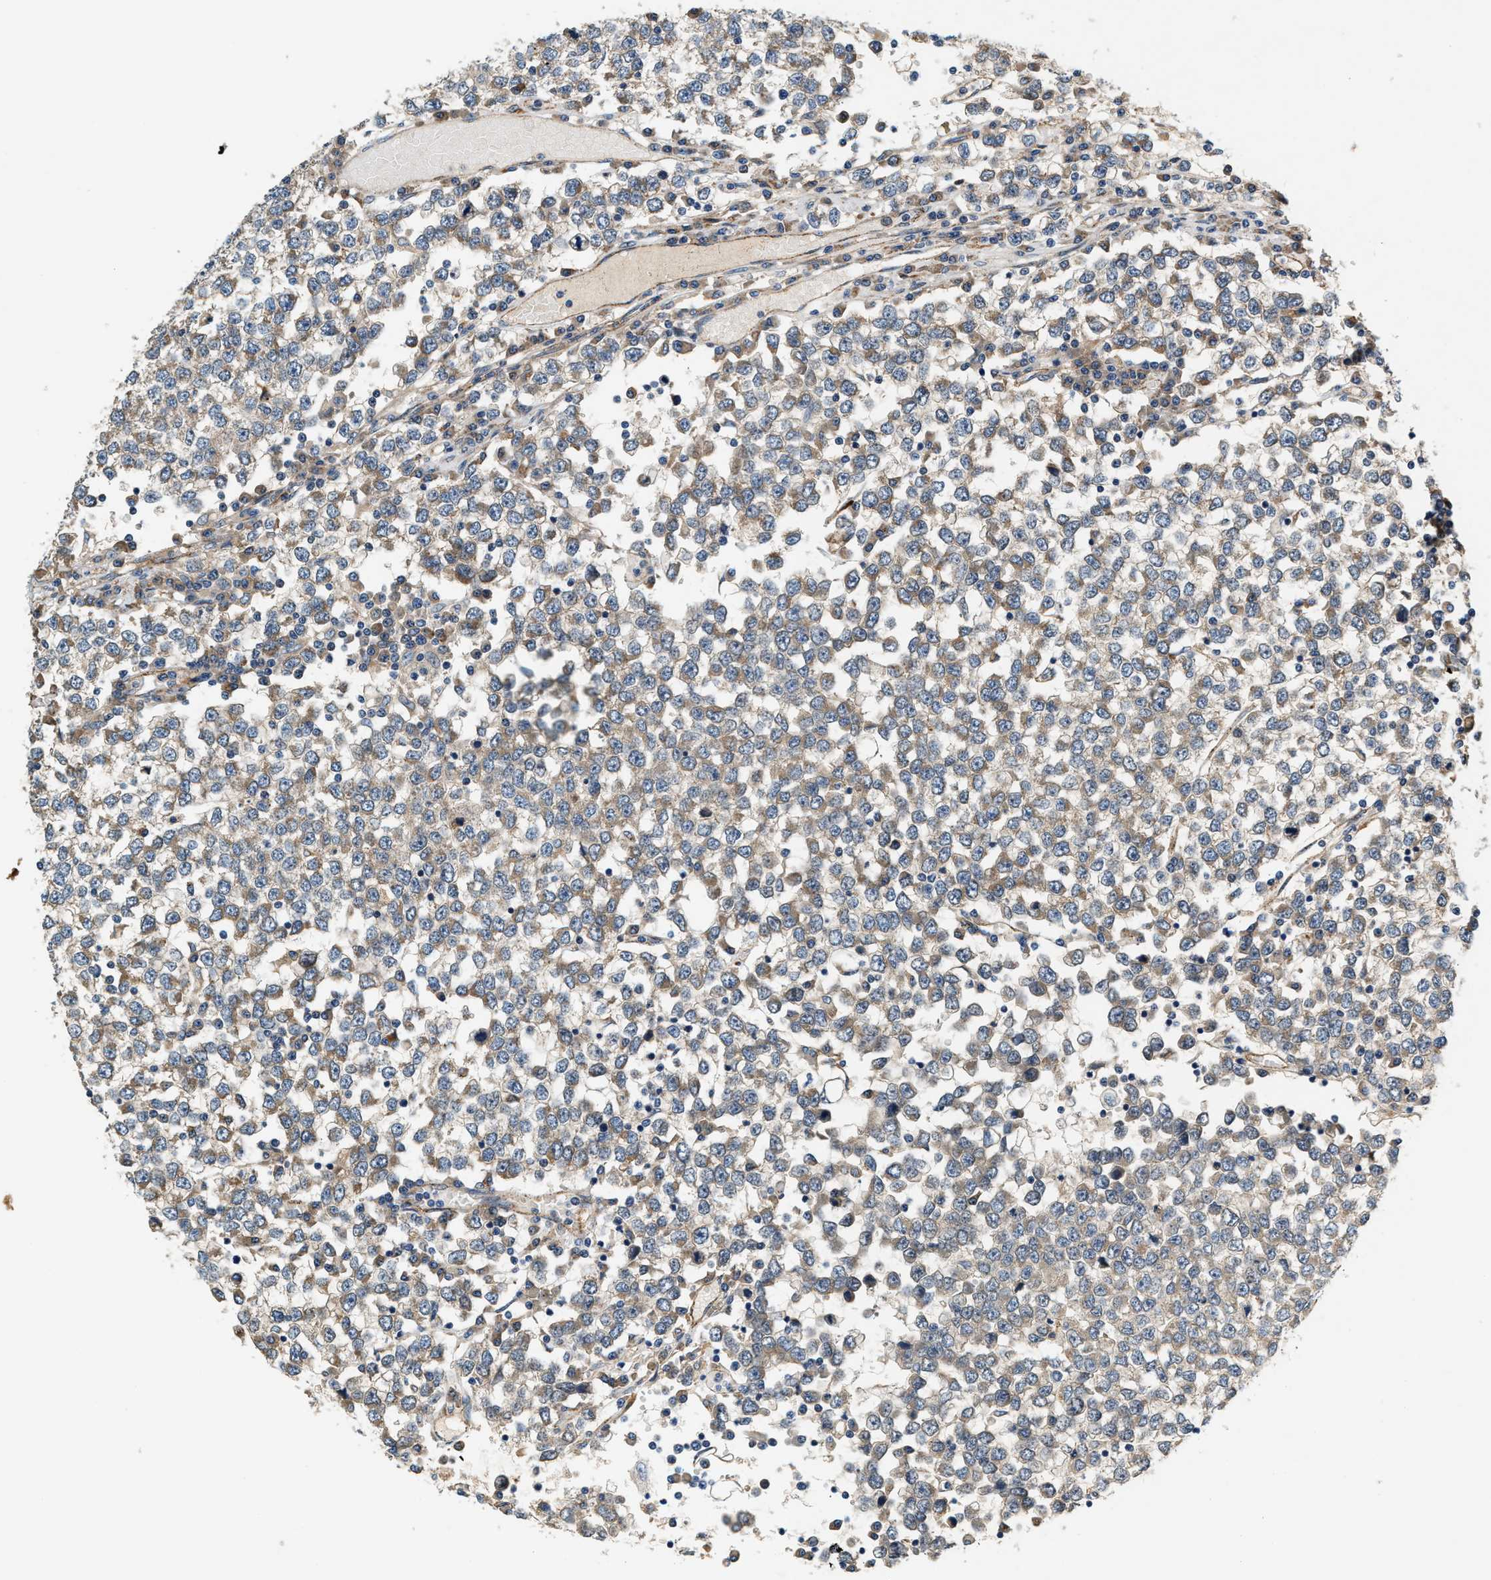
{"staining": {"intensity": "moderate", "quantity": ">75%", "location": "cytoplasmic/membranous"}, "tissue": "testis cancer", "cell_type": "Tumor cells", "image_type": "cancer", "snomed": [{"axis": "morphology", "description": "Seminoma, NOS"}, {"axis": "topography", "description": "Testis"}], "caption": "A photomicrograph of testis cancer stained for a protein demonstrates moderate cytoplasmic/membranous brown staining in tumor cells.", "gene": "DUSP10", "patient": {"sex": "male", "age": 65}}